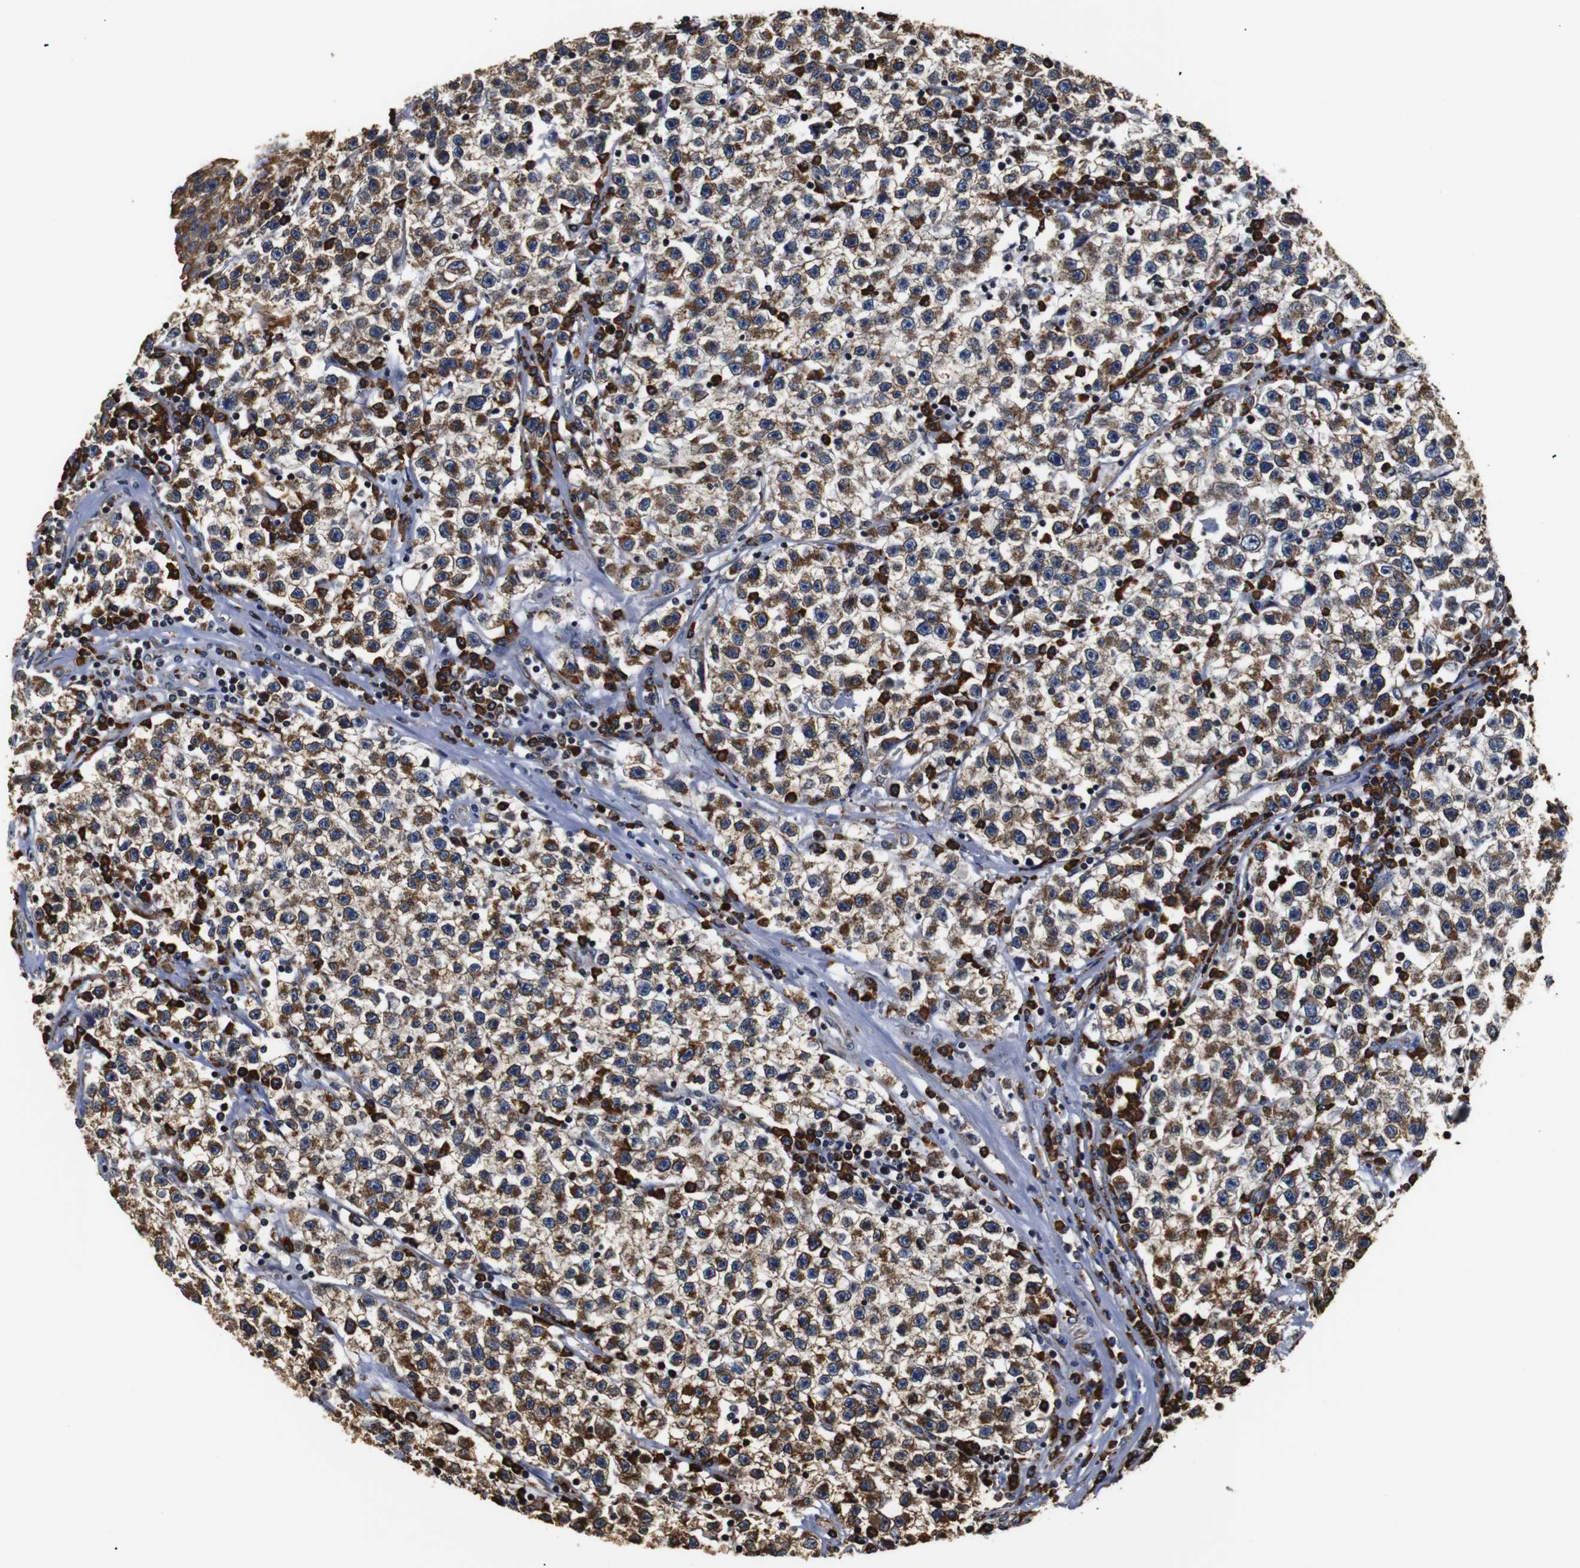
{"staining": {"intensity": "moderate", "quantity": ">75%", "location": "cytoplasmic/membranous"}, "tissue": "testis cancer", "cell_type": "Tumor cells", "image_type": "cancer", "snomed": [{"axis": "morphology", "description": "Seminoma, NOS"}, {"axis": "topography", "description": "Testis"}], "caption": "Tumor cells reveal moderate cytoplasmic/membranous positivity in approximately >75% of cells in testis seminoma.", "gene": "HHIP", "patient": {"sex": "male", "age": 22}}